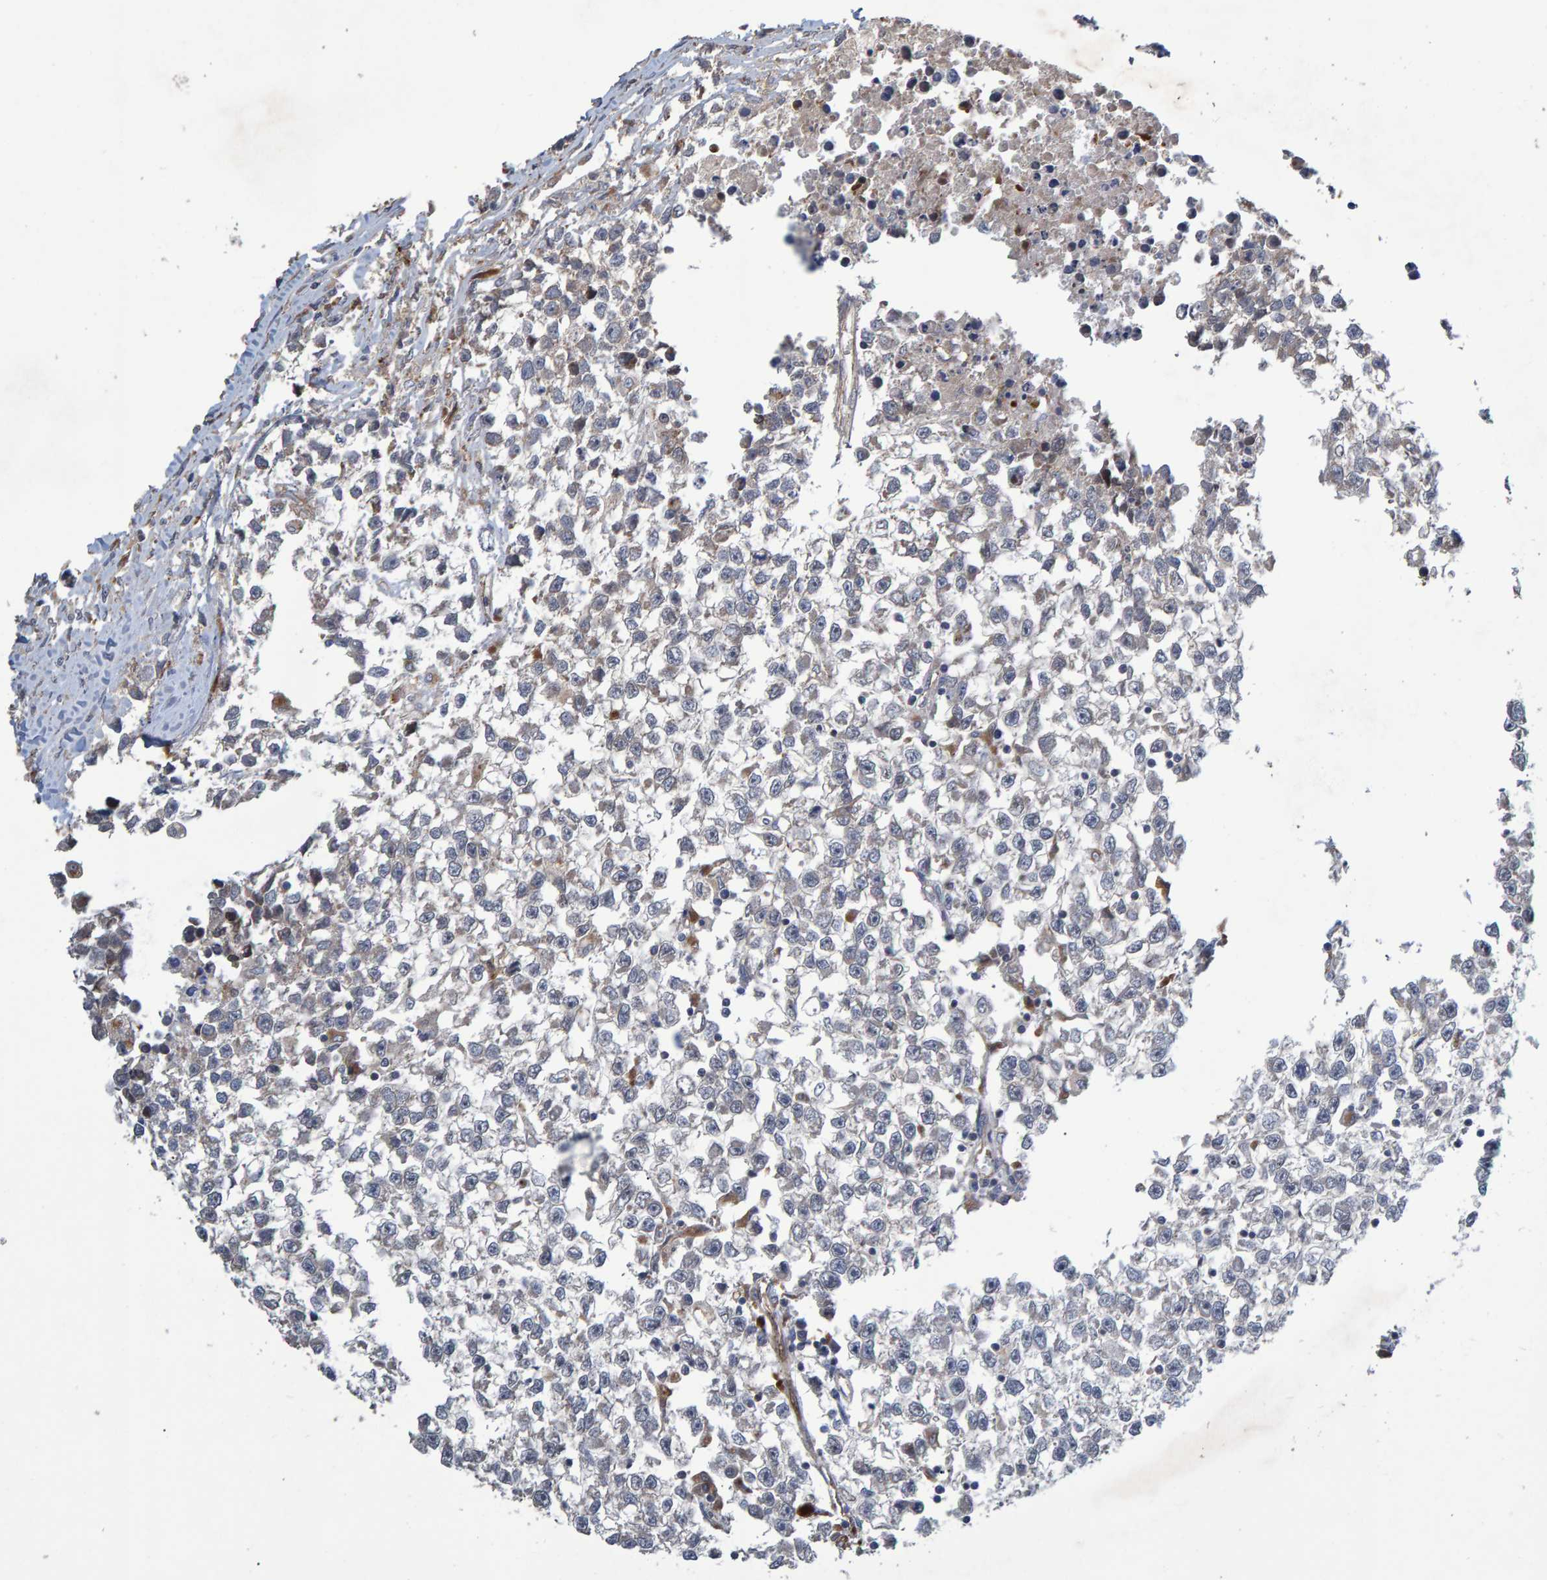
{"staining": {"intensity": "weak", "quantity": "<25%", "location": "cytoplasmic/membranous"}, "tissue": "testis cancer", "cell_type": "Tumor cells", "image_type": "cancer", "snomed": [{"axis": "morphology", "description": "Seminoma, NOS"}, {"axis": "morphology", "description": "Carcinoma, Embryonal, NOS"}, {"axis": "topography", "description": "Testis"}], "caption": "Tumor cells are negative for protein expression in human testis seminoma.", "gene": "SLIT2", "patient": {"sex": "male", "age": 51}}